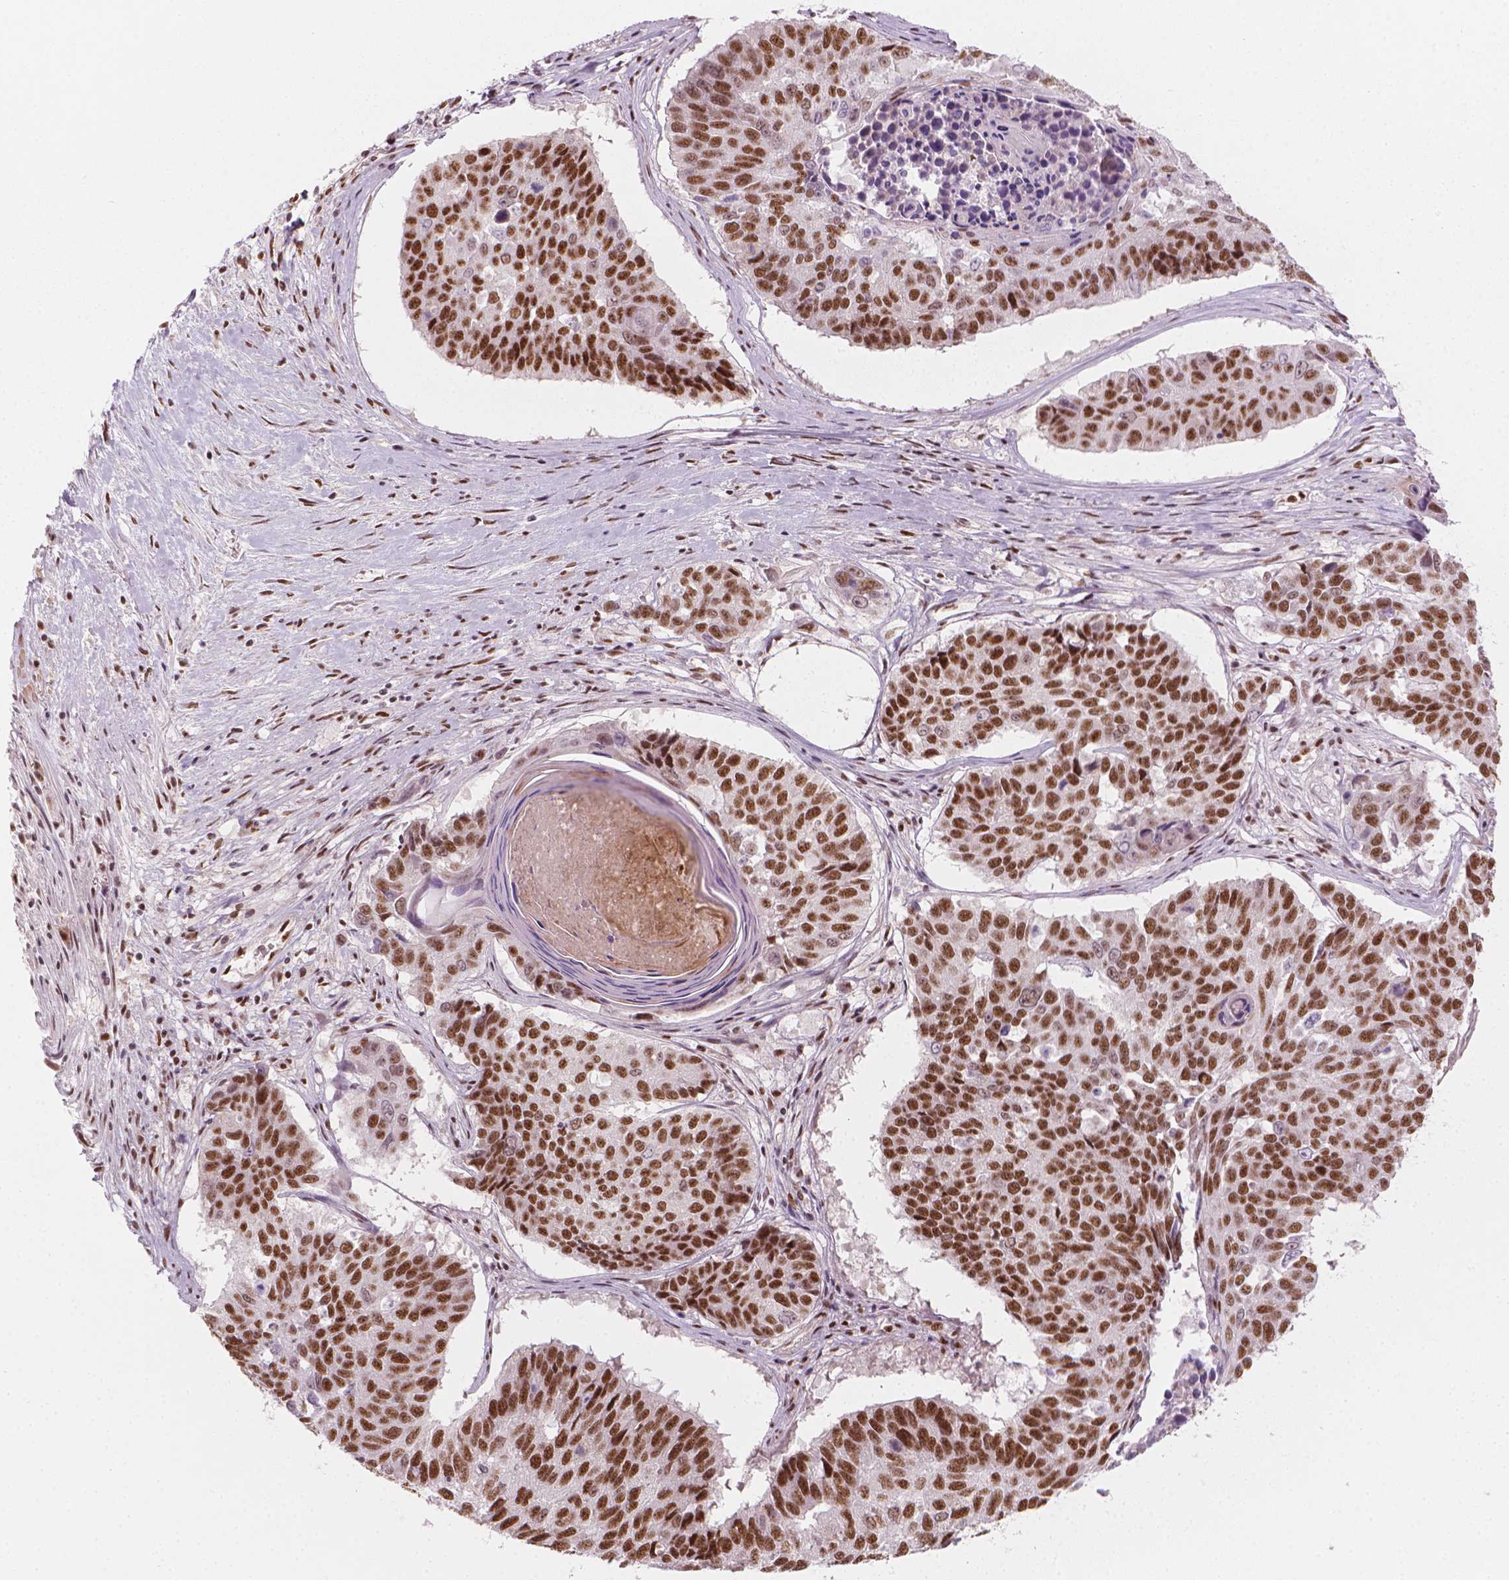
{"staining": {"intensity": "moderate", "quantity": ">75%", "location": "nuclear"}, "tissue": "lung cancer", "cell_type": "Tumor cells", "image_type": "cancer", "snomed": [{"axis": "morphology", "description": "Squamous cell carcinoma, NOS"}, {"axis": "topography", "description": "Lung"}], "caption": "This histopathology image demonstrates immunohistochemistry (IHC) staining of lung squamous cell carcinoma, with medium moderate nuclear staining in about >75% of tumor cells.", "gene": "ELF2", "patient": {"sex": "male", "age": 73}}